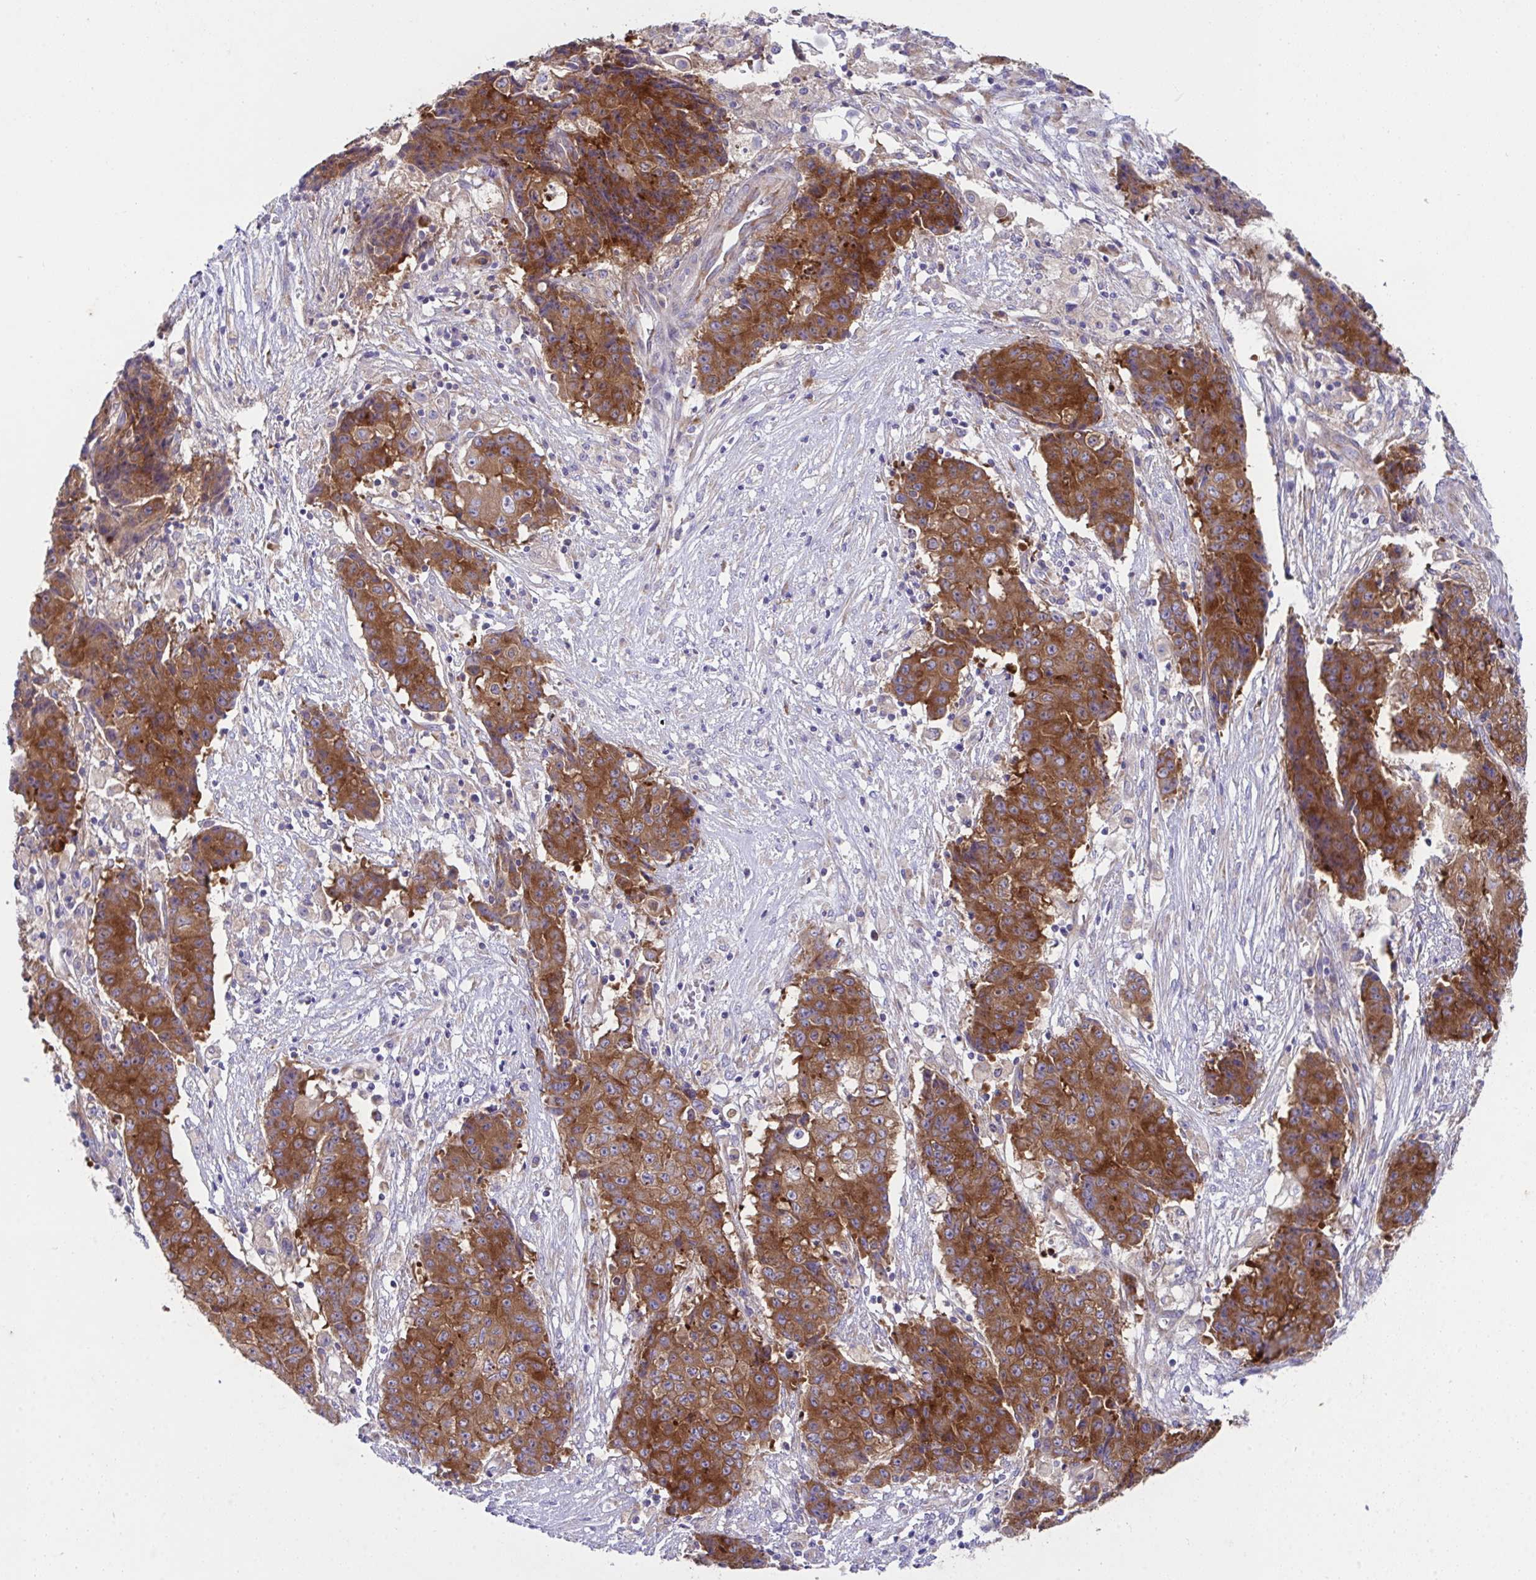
{"staining": {"intensity": "strong", "quantity": ">75%", "location": "cytoplasmic/membranous"}, "tissue": "ovarian cancer", "cell_type": "Tumor cells", "image_type": "cancer", "snomed": [{"axis": "morphology", "description": "Carcinoma, endometroid"}, {"axis": "topography", "description": "Ovary"}], "caption": "This is a photomicrograph of immunohistochemistry (IHC) staining of ovarian cancer, which shows strong staining in the cytoplasmic/membranous of tumor cells.", "gene": "FAU", "patient": {"sex": "female", "age": 42}}